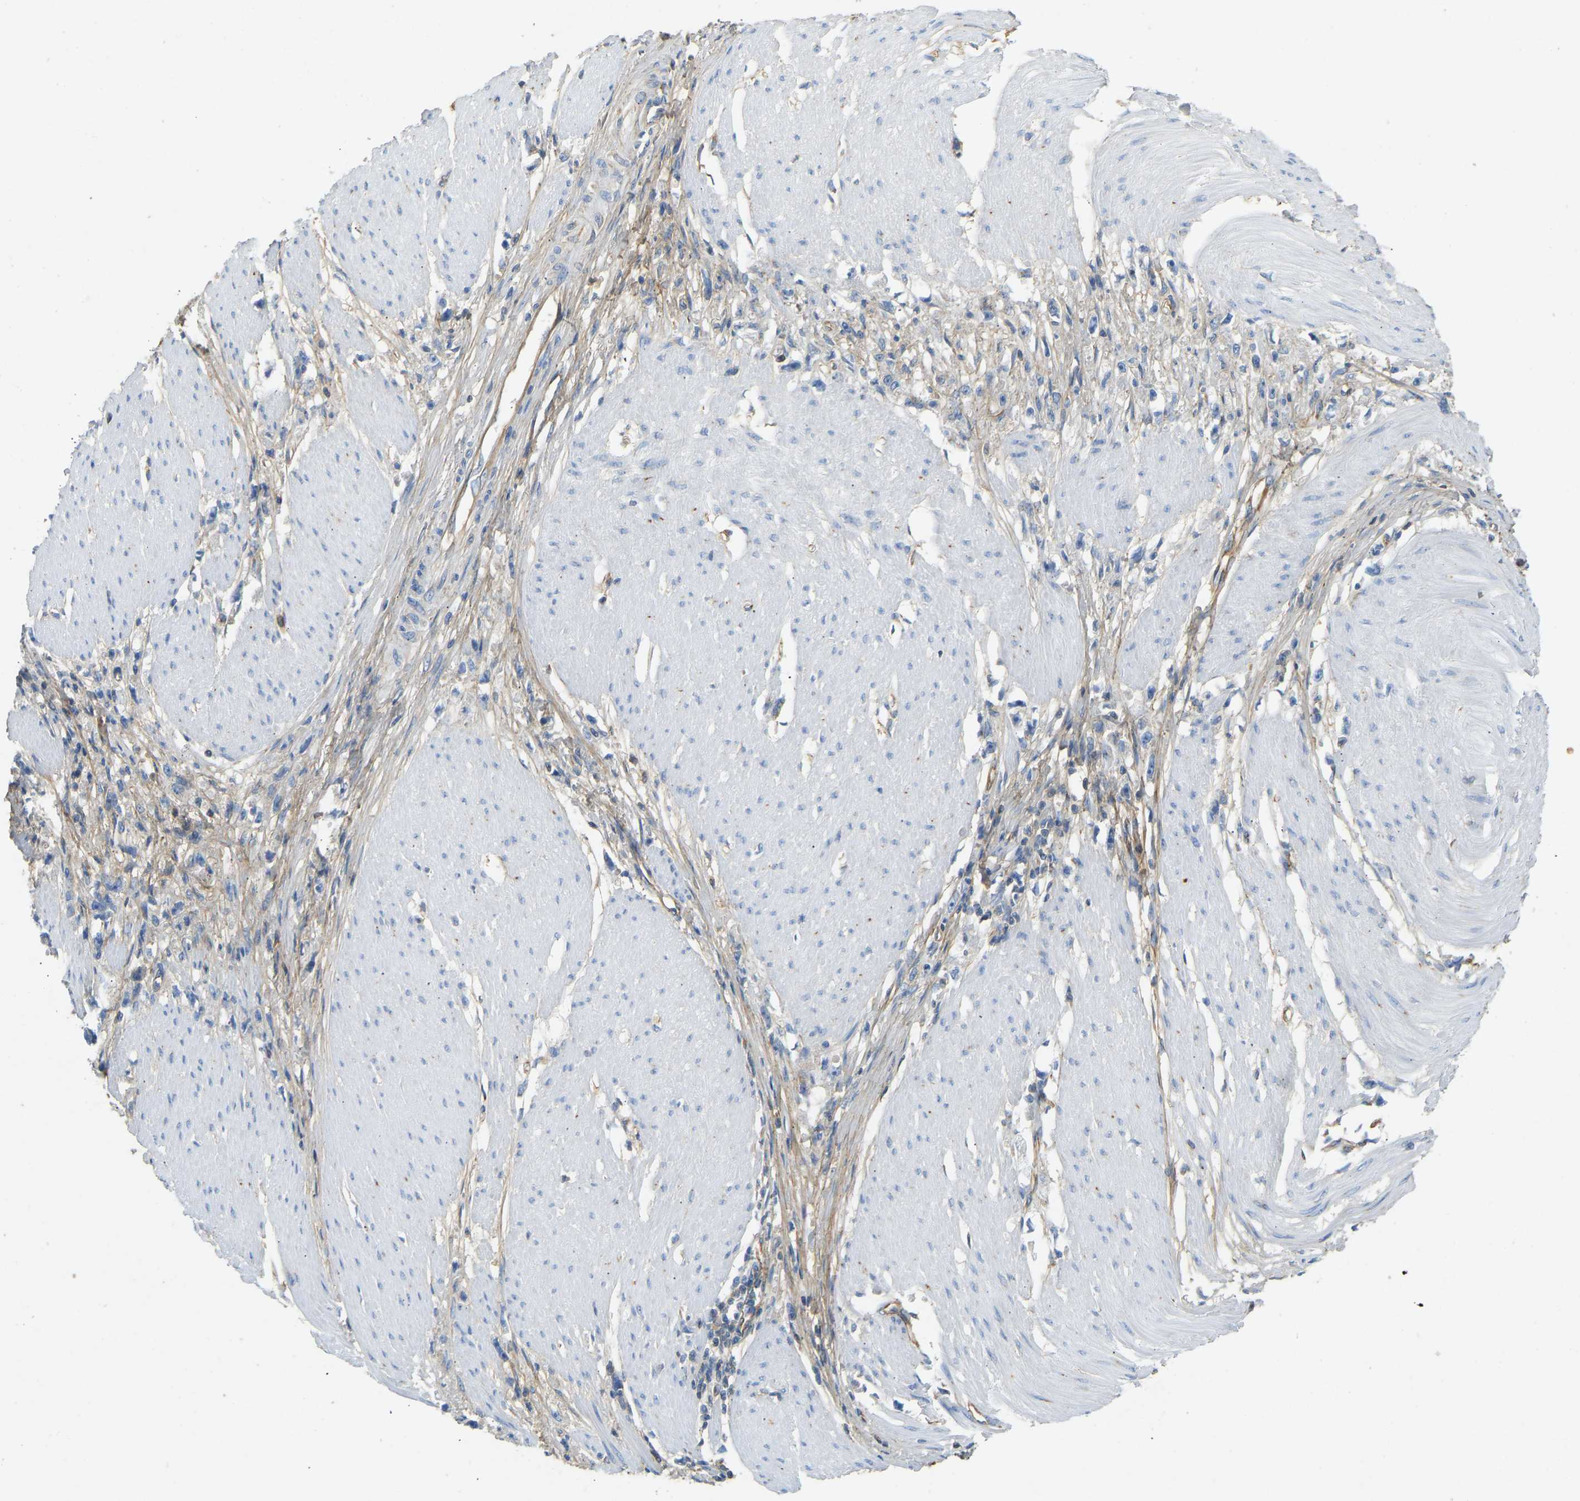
{"staining": {"intensity": "negative", "quantity": "none", "location": "none"}, "tissue": "stomach cancer", "cell_type": "Tumor cells", "image_type": "cancer", "snomed": [{"axis": "morphology", "description": "Adenocarcinoma, NOS"}, {"axis": "topography", "description": "Stomach"}], "caption": "DAB (3,3'-diaminobenzidine) immunohistochemical staining of human stomach adenocarcinoma reveals no significant positivity in tumor cells. (Brightfield microscopy of DAB (3,3'-diaminobenzidine) IHC at high magnification).", "gene": "TECTA", "patient": {"sex": "female", "age": 59}}